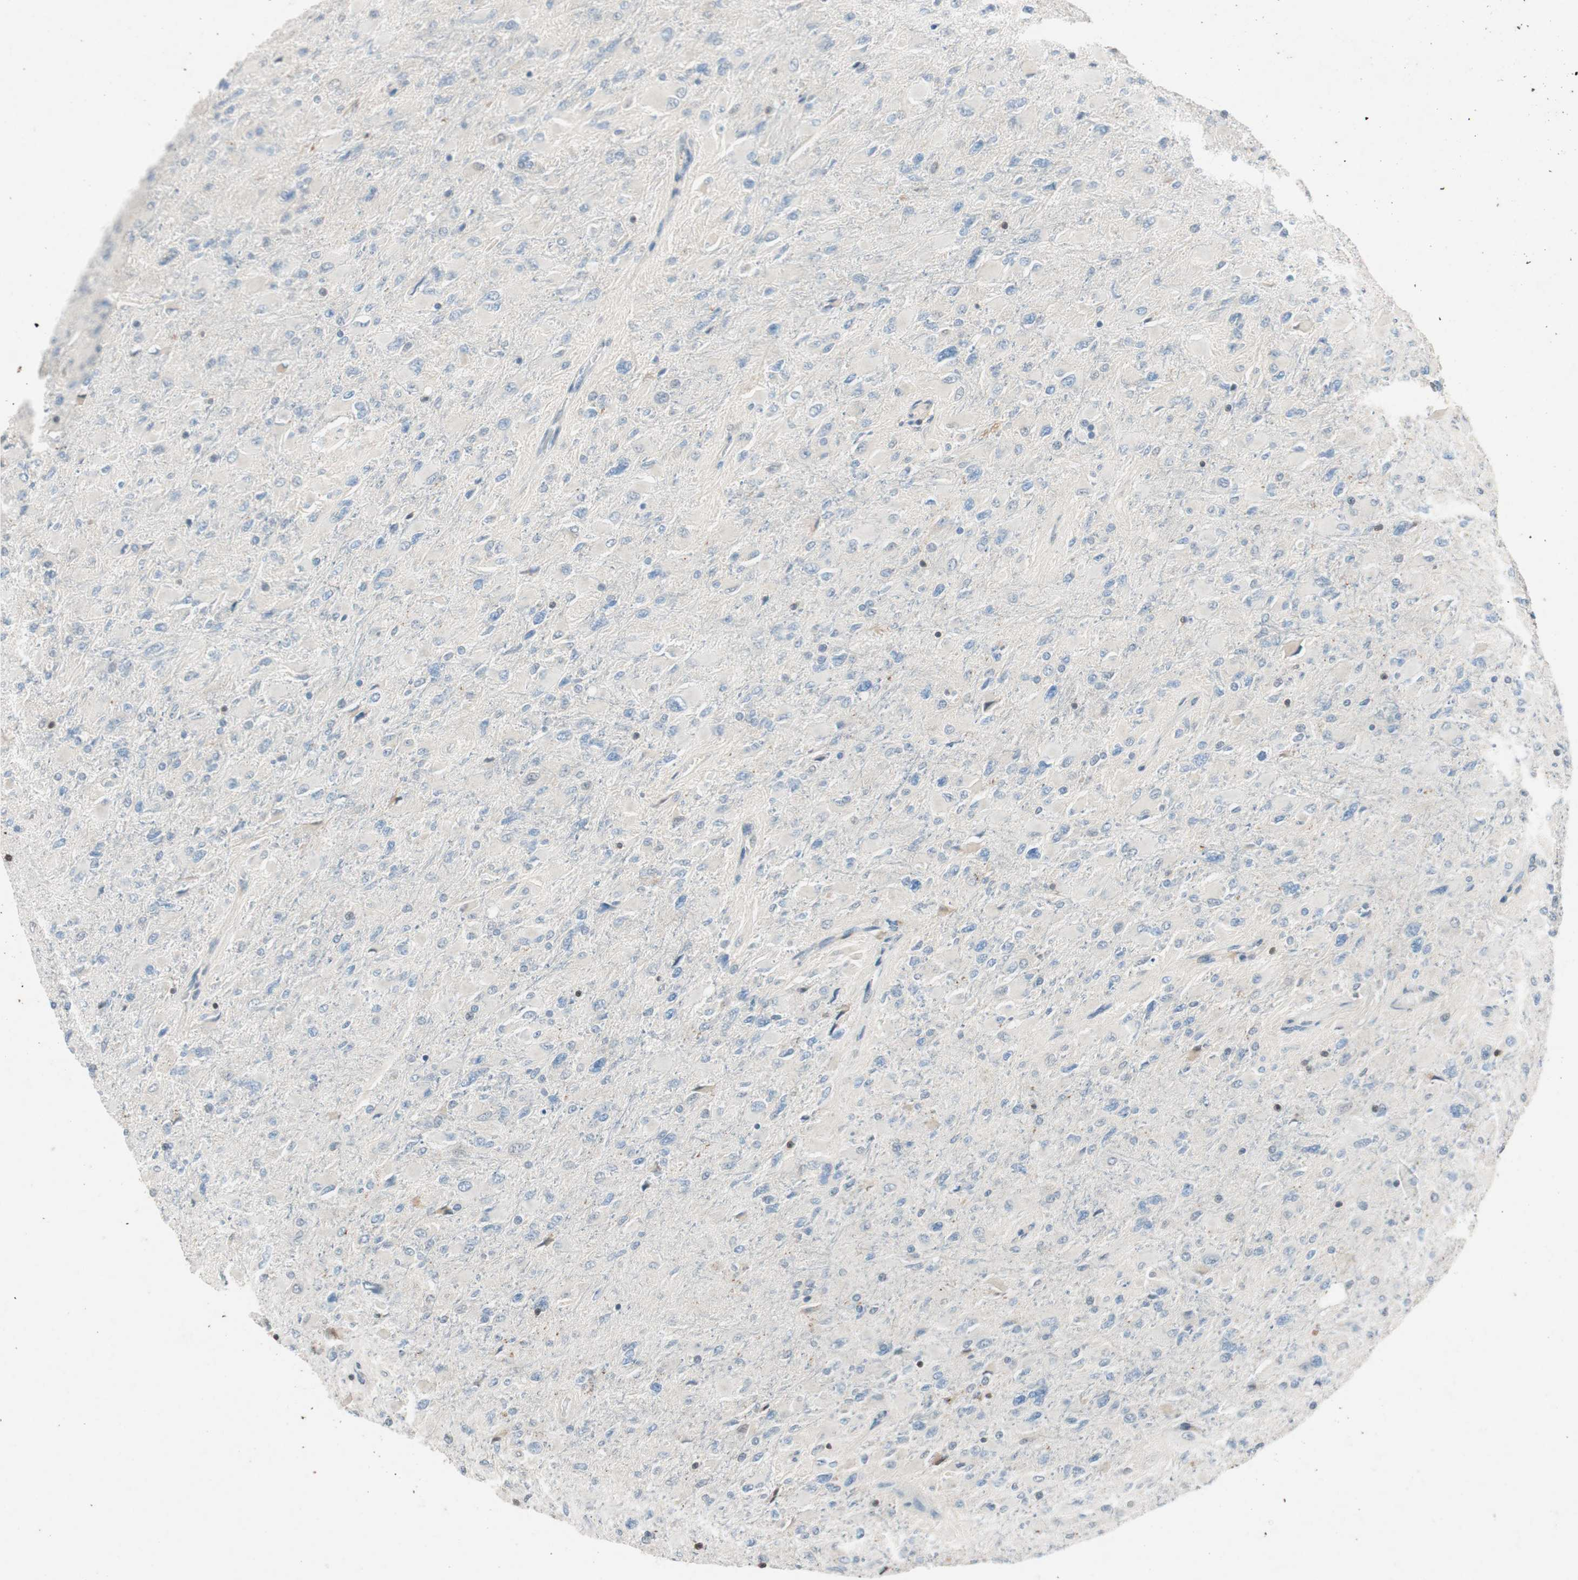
{"staining": {"intensity": "negative", "quantity": "none", "location": "none"}, "tissue": "glioma", "cell_type": "Tumor cells", "image_type": "cancer", "snomed": [{"axis": "morphology", "description": "Glioma, malignant, High grade"}, {"axis": "topography", "description": "Cerebral cortex"}], "caption": "The immunohistochemistry histopathology image has no significant staining in tumor cells of malignant high-grade glioma tissue.", "gene": "SERPINB5", "patient": {"sex": "female", "age": 36}}